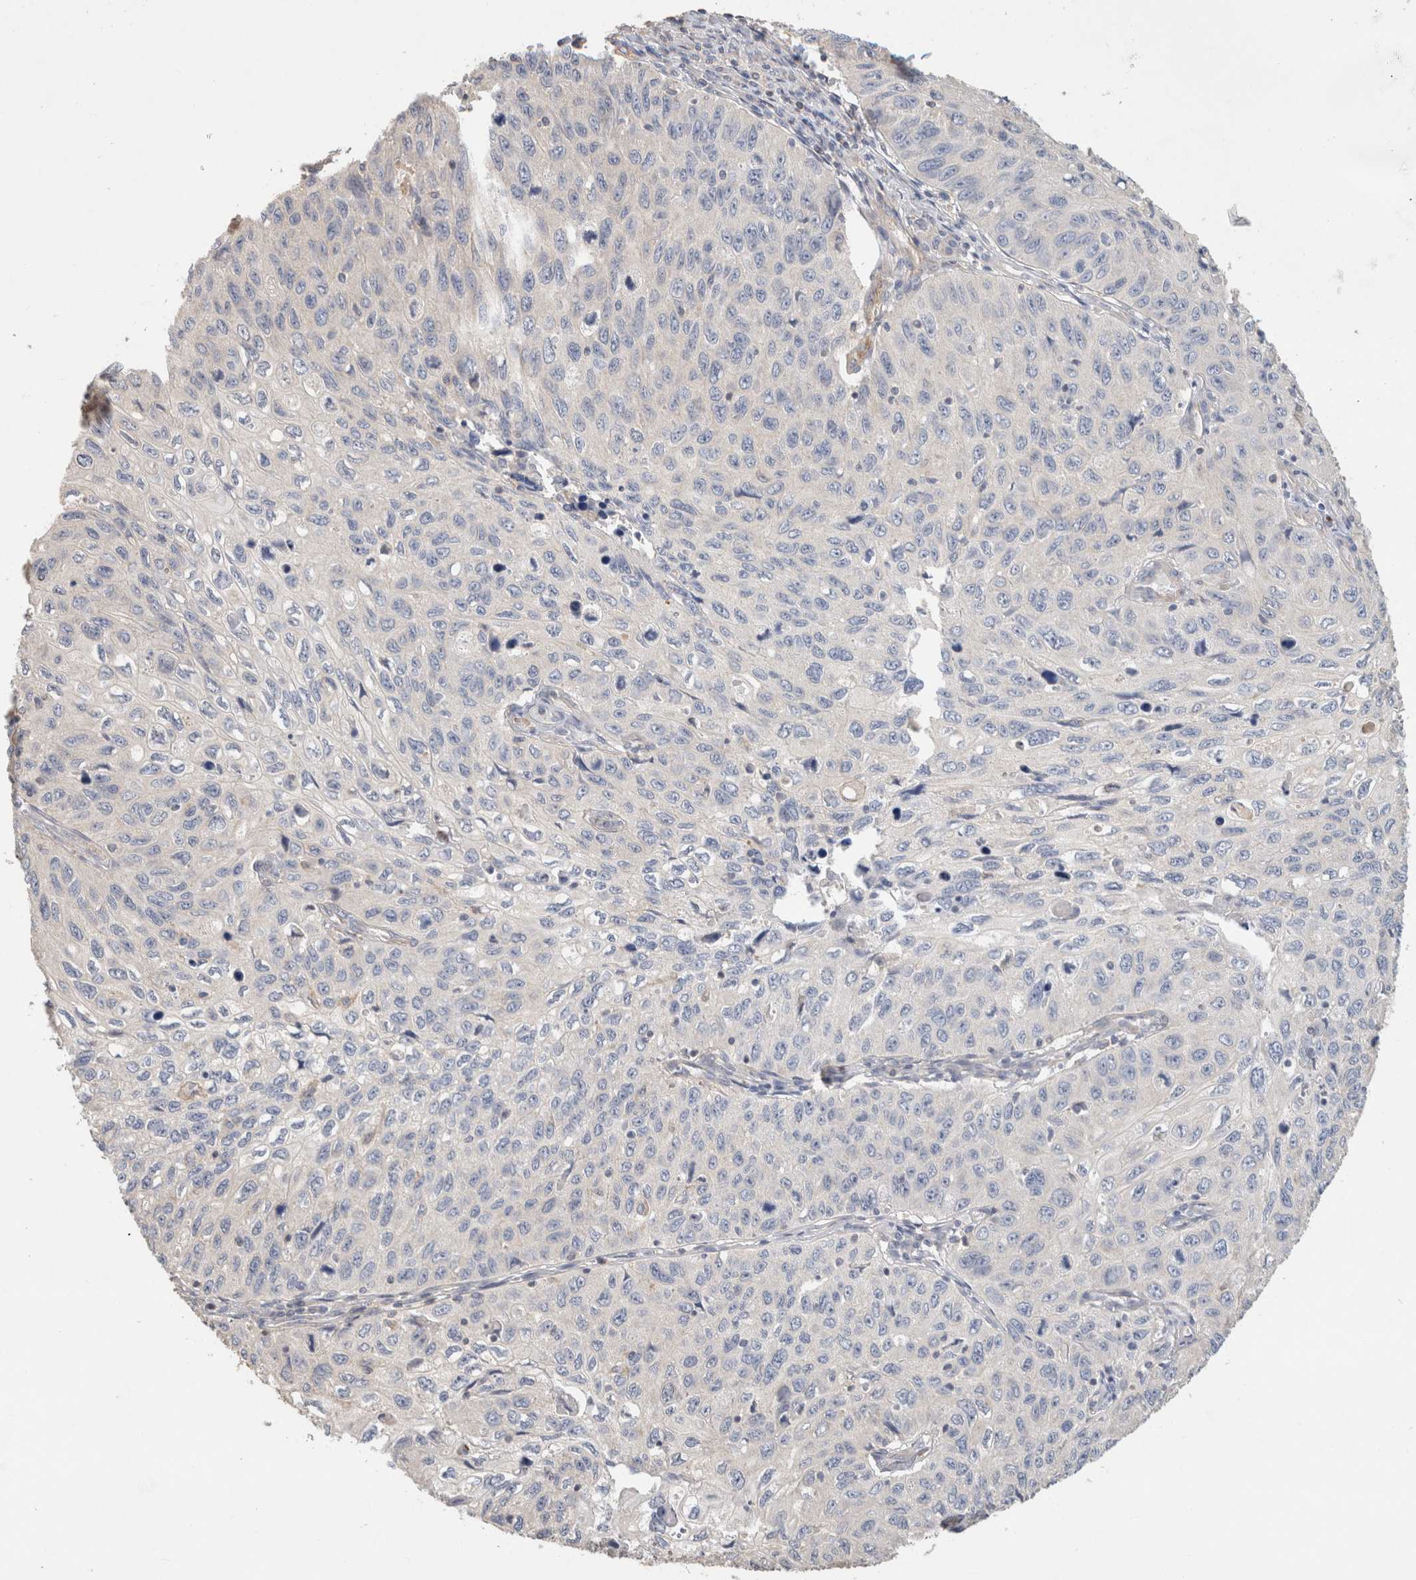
{"staining": {"intensity": "negative", "quantity": "none", "location": "none"}, "tissue": "cervical cancer", "cell_type": "Tumor cells", "image_type": "cancer", "snomed": [{"axis": "morphology", "description": "Squamous cell carcinoma, NOS"}, {"axis": "topography", "description": "Cervix"}], "caption": "A high-resolution image shows IHC staining of cervical cancer, which demonstrates no significant positivity in tumor cells. Brightfield microscopy of immunohistochemistry stained with DAB (brown) and hematoxylin (blue), captured at high magnification.", "gene": "CFAP418", "patient": {"sex": "female", "age": 53}}